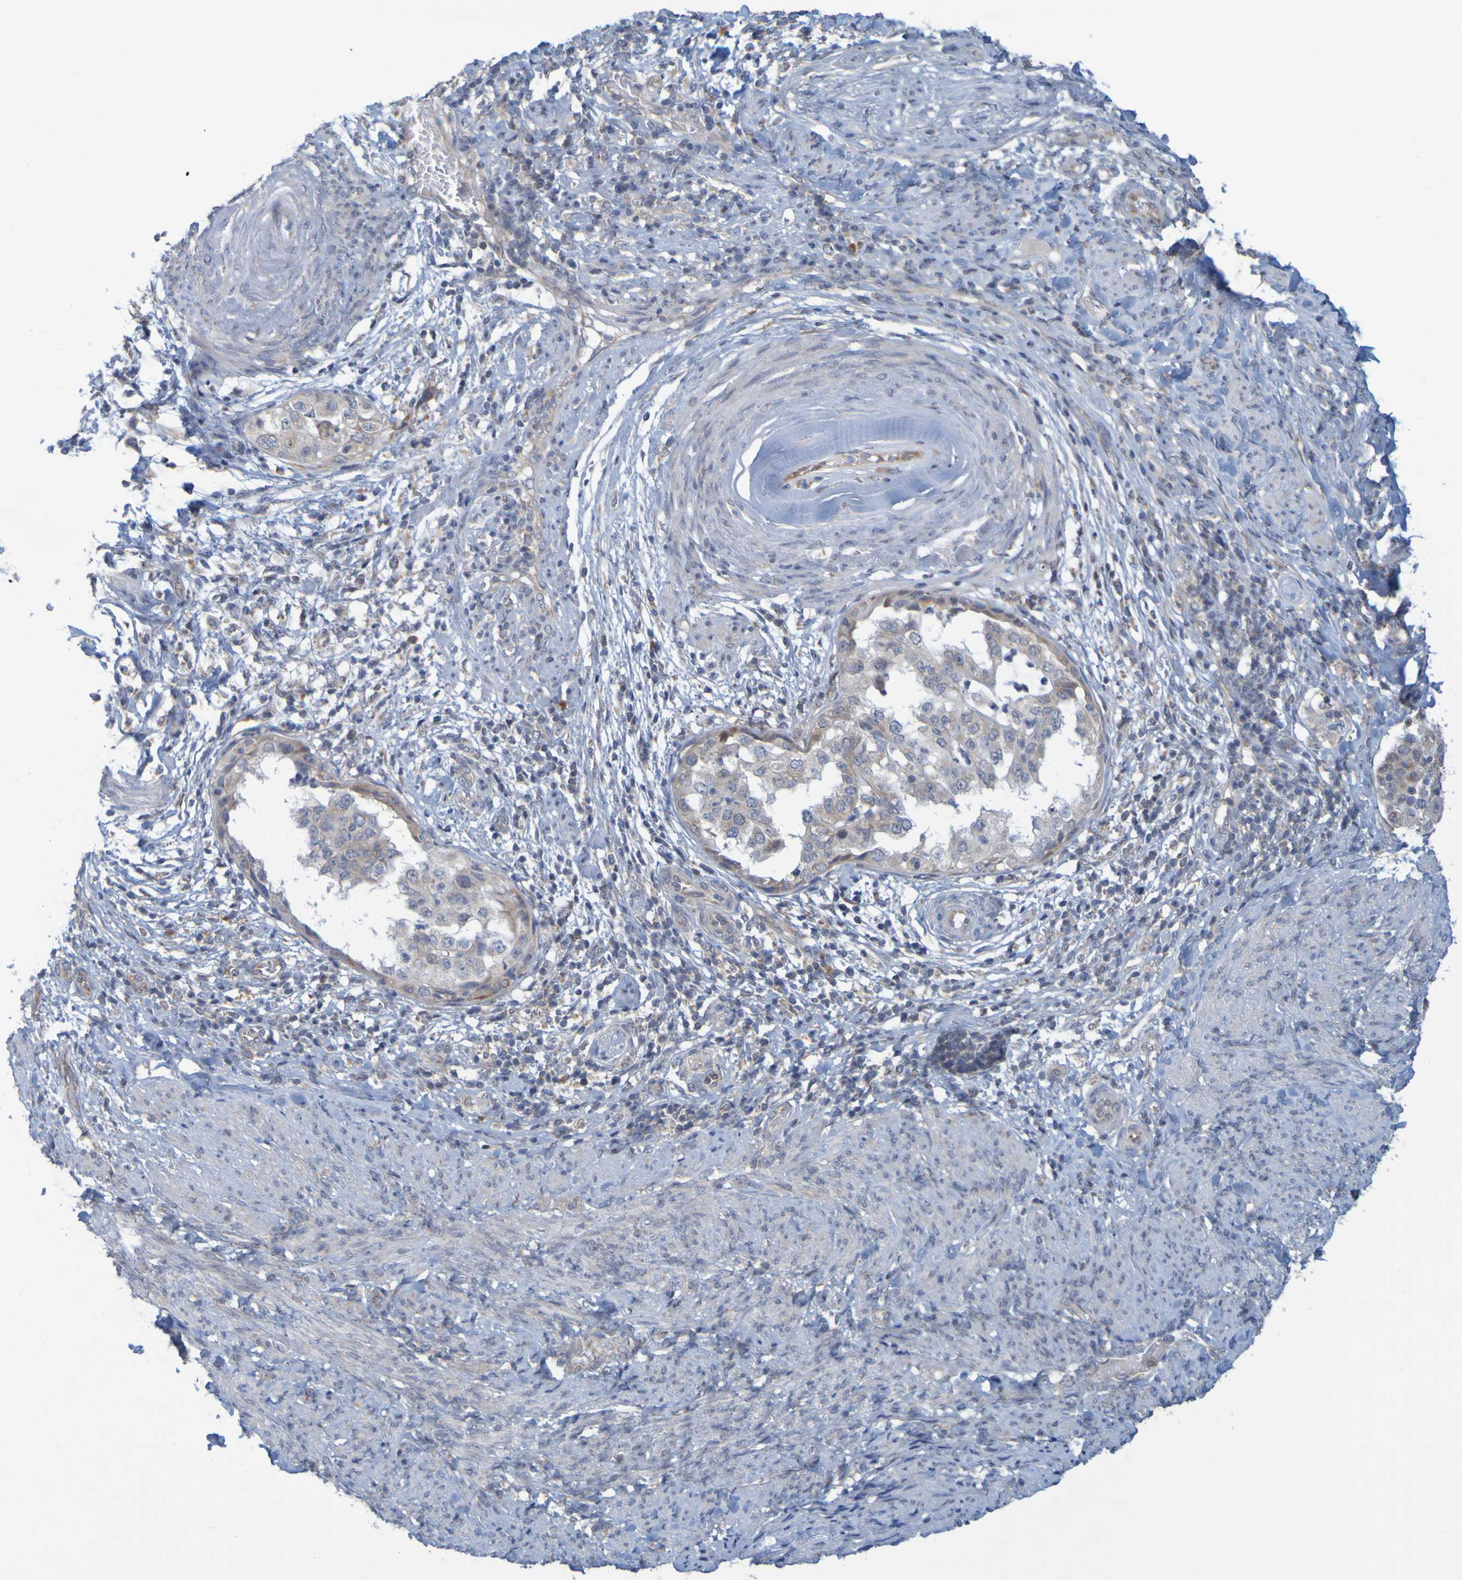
{"staining": {"intensity": "moderate", "quantity": "<25%", "location": "cytoplasmic/membranous"}, "tissue": "endometrial cancer", "cell_type": "Tumor cells", "image_type": "cancer", "snomed": [{"axis": "morphology", "description": "Adenocarcinoma, NOS"}, {"axis": "topography", "description": "Endometrium"}], "caption": "Immunohistochemistry (IHC) staining of adenocarcinoma (endometrial), which exhibits low levels of moderate cytoplasmic/membranous staining in approximately <25% of tumor cells indicating moderate cytoplasmic/membranous protein expression. The staining was performed using DAB (3,3'-diaminobenzidine) (brown) for protein detection and nuclei were counterstained in hematoxylin (blue).", "gene": "MOGS", "patient": {"sex": "female", "age": 85}}